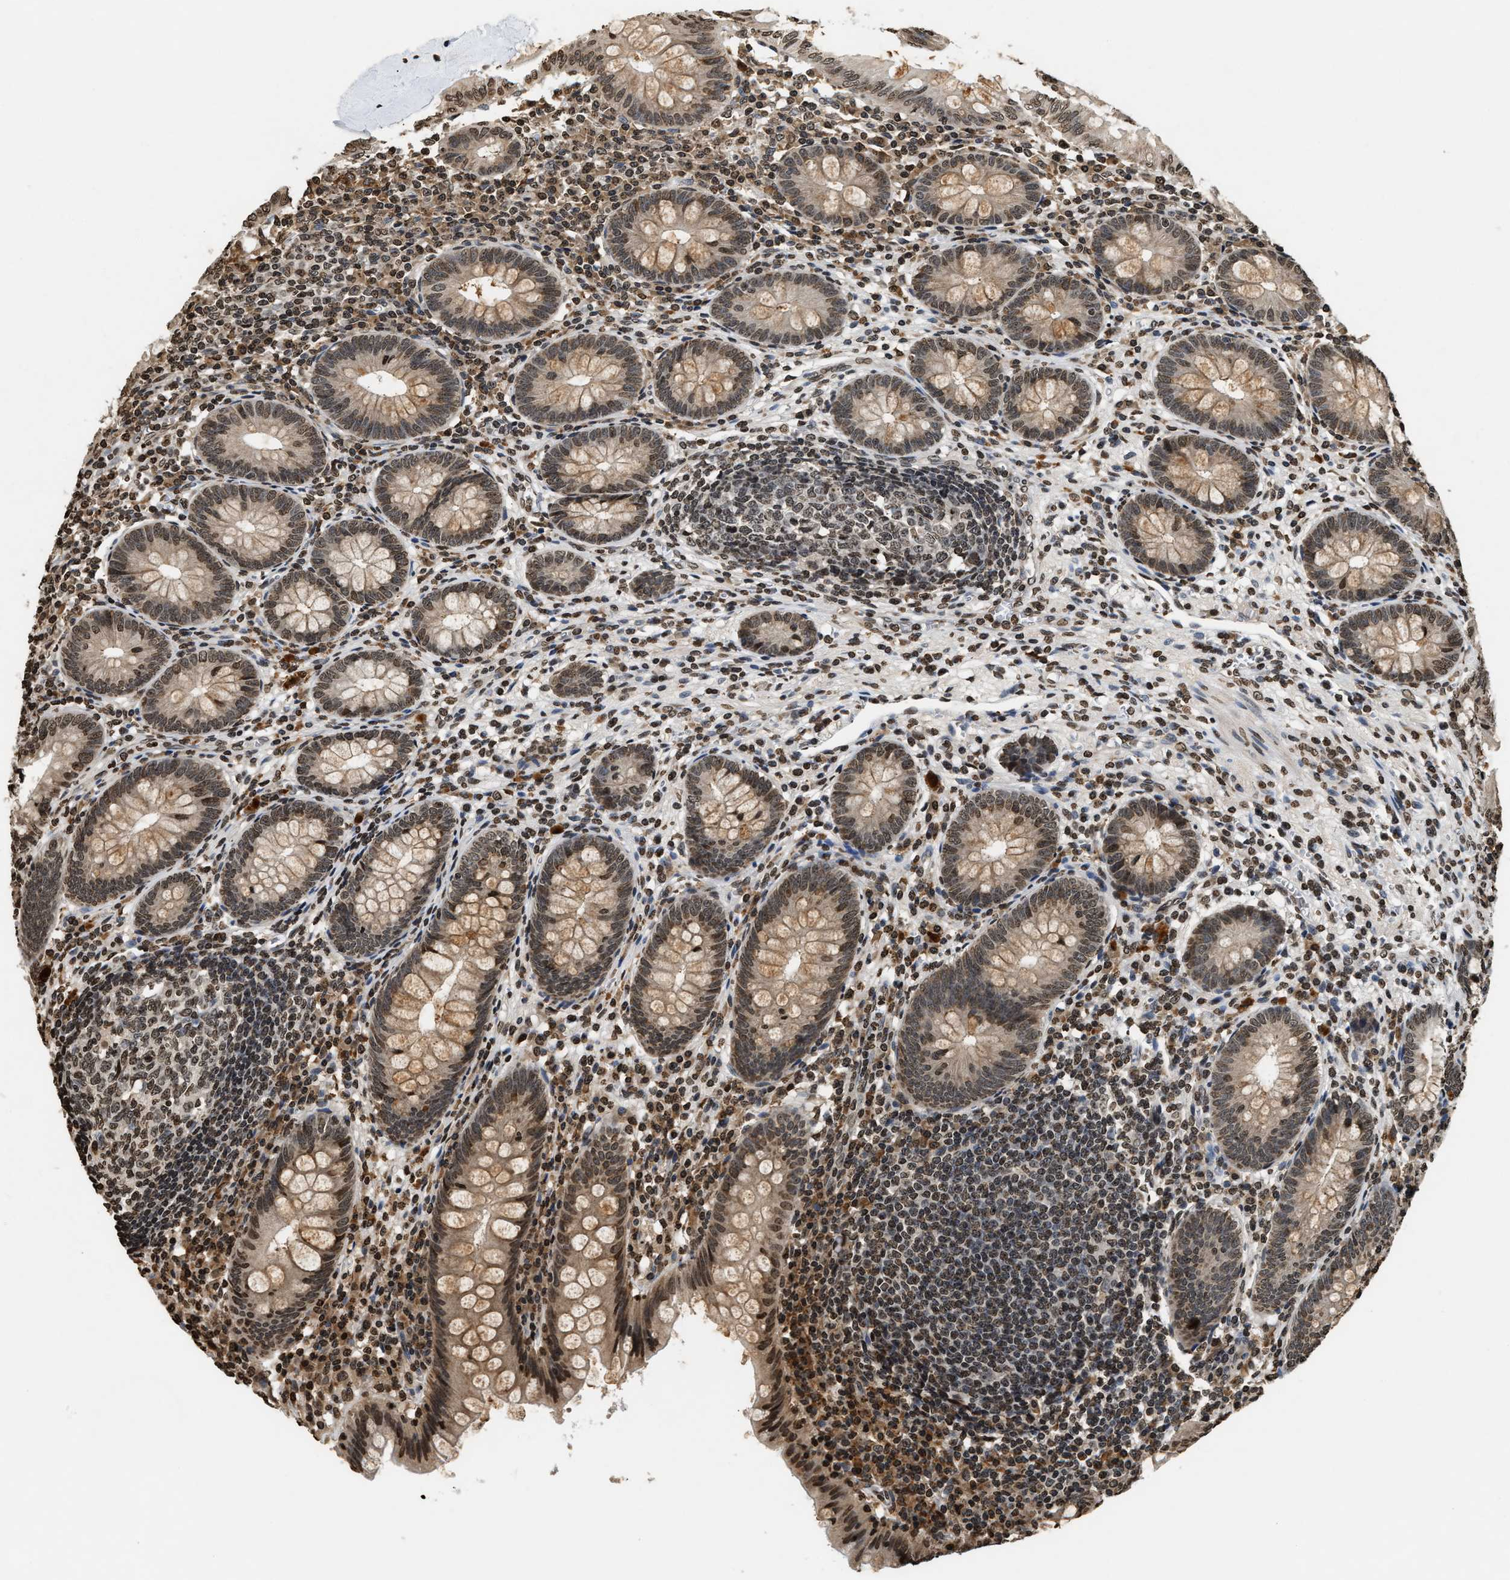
{"staining": {"intensity": "moderate", "quantity": ">75%", "location": "cytoplasmic/membranous,nuclear"}, "tissue": "appendix", "cell_type": "Glandular cells", "image_type": "normal", "snomed": [{"axis": "morphology", "description": "Normal tissue, NOS"}, {"axis": "topography", "description": "Appendix"}], "caption": "Immunohistochemistry histopathology image of normal appendix stained for a protein (brown), which reveals medium levels of moderate cytoplasmic/membranous,nuclear expression in approximately >75% of glandular cells.", "gene": "DNASE1L3", "patient": {"sex": "male", "age": 56}}